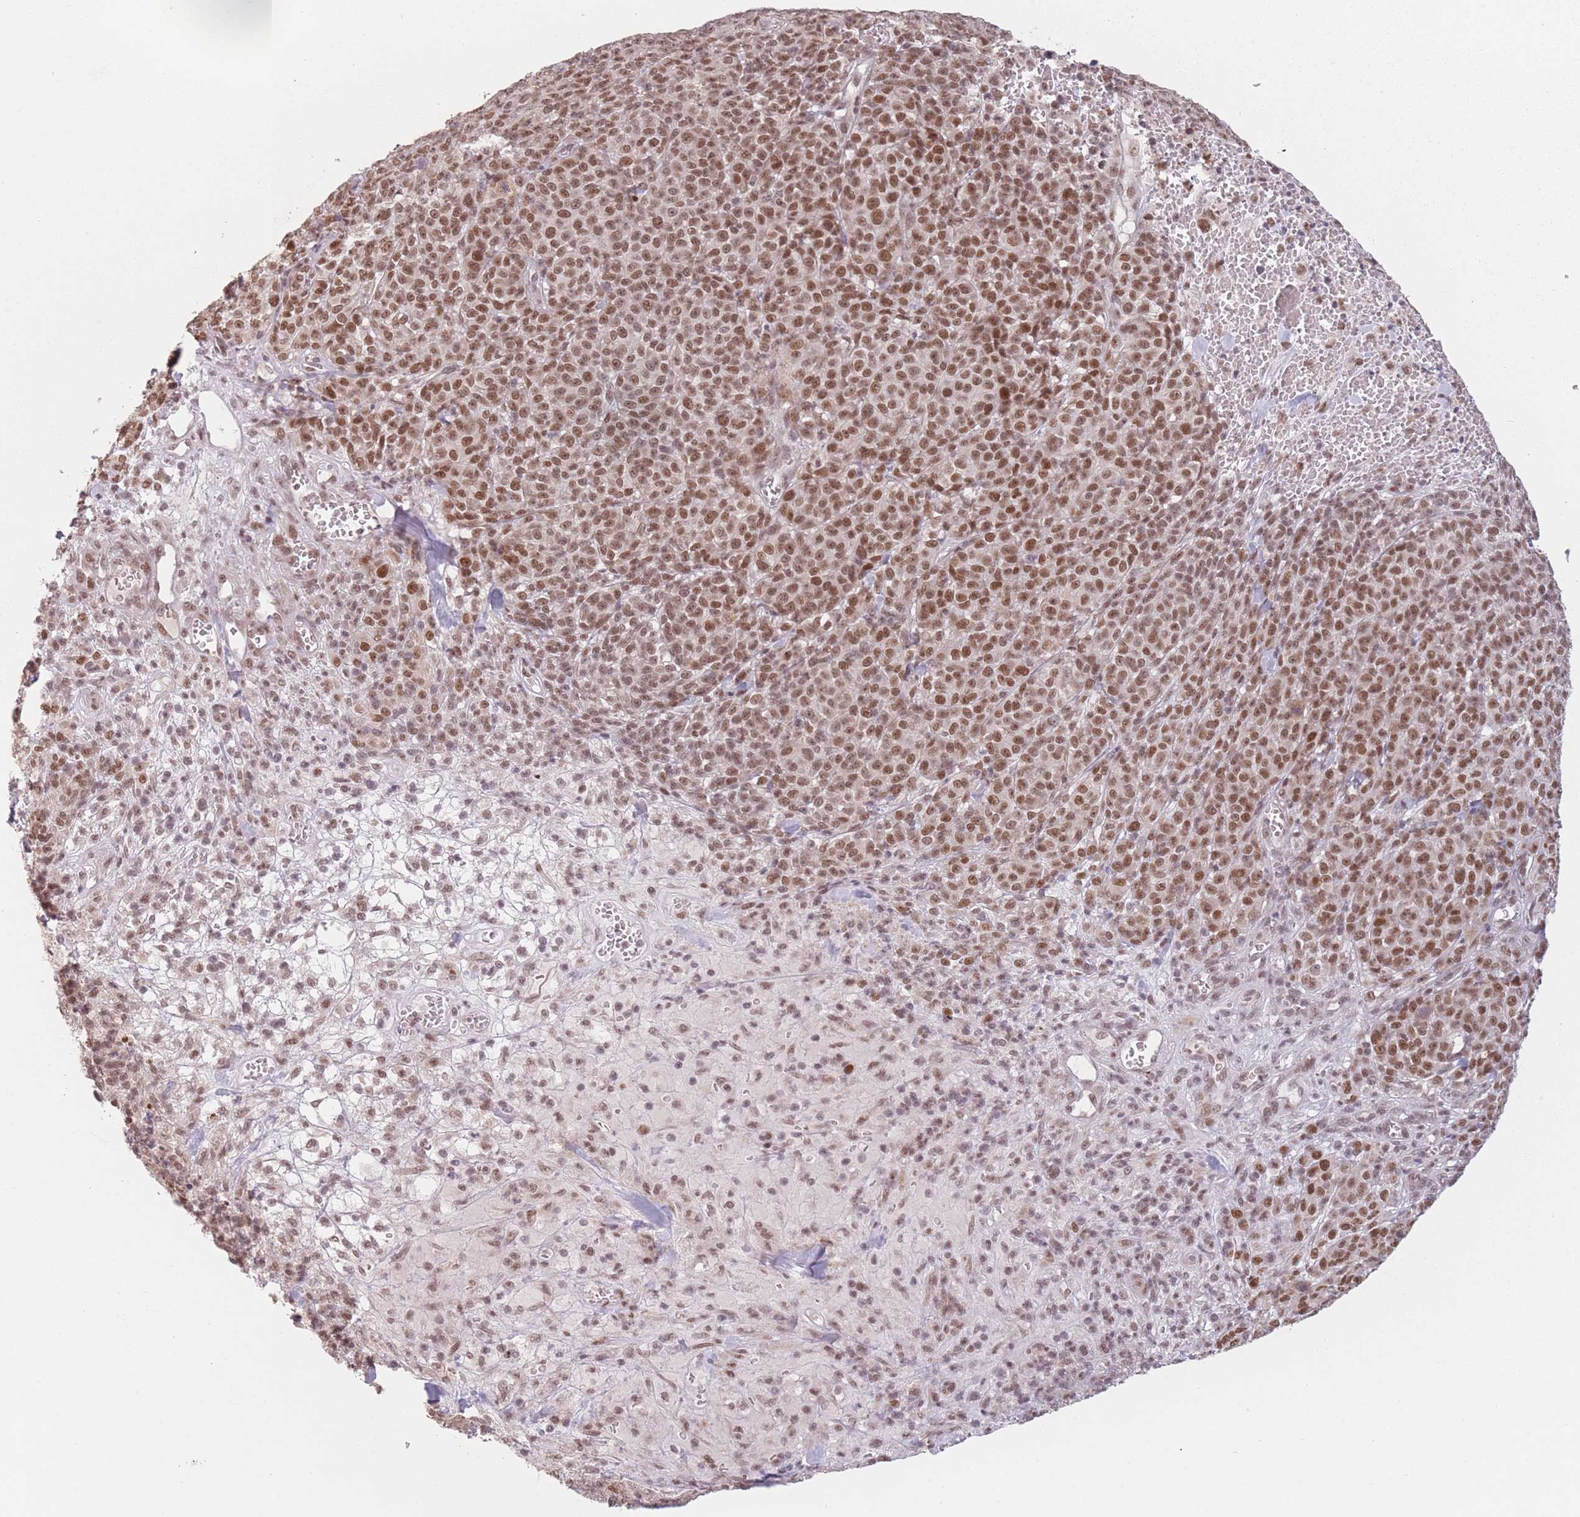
{"staining": {"intensity": "moderate", "quantity": ">75%", "location": "nuclear"}, "tissue": "melanoma", "cell_type": "Tumor cells", "image_type": "cancer", "snomed": [{"axis": "morphology", "description": "Normal tissue, NOS"}, {"axis": "morphology", "description": "Malignant melanoma, NOS"}, {"axis": "topography", "description": "Skin"}], "caption": "Human malignant melanoma stained with a brown dye exhibits moderate nuclear positive positivity in about >75% of tumor cells.", "gene": "SUPT6H", "patient": {"sex": "female", "age": 34}}